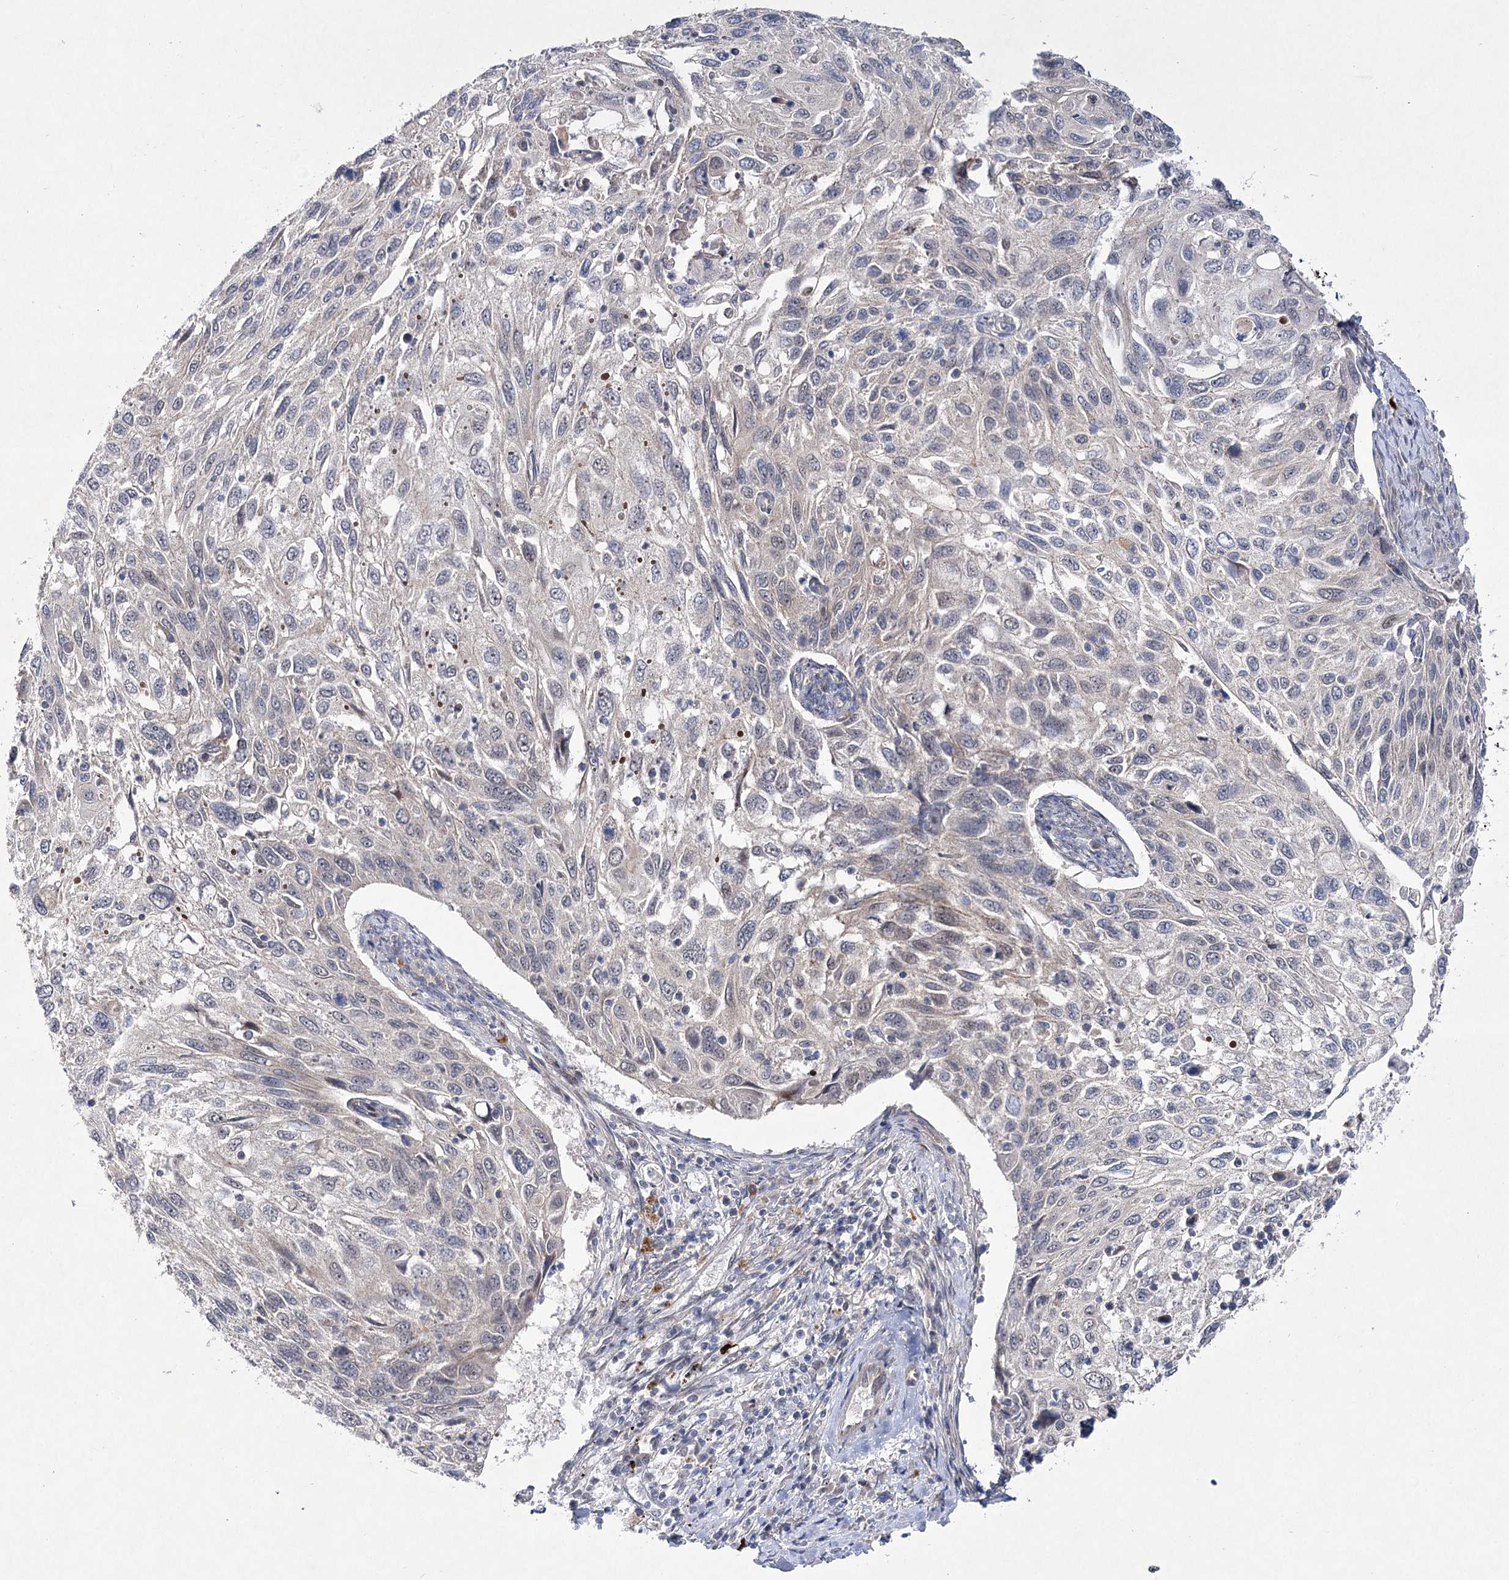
{"staining": {"intensity": "negative", "quantity": "none", "location": "none"}, "tissue": "cervical cancer", "cell_type": "Tumor cells", "image_type": "cancer", "snomed": [{"axis": "morphology", "description": "Squamous cell carcinoma, NOS"}, {"axis": "topography", "description": "Cervix"}], "caption": "The photomicrograph shows no significant staining in tumor cells of squamous cell carcinoma (cervical).", "gene": "ARHGAP32", "patient": {"sex": "female", "age": 70}}